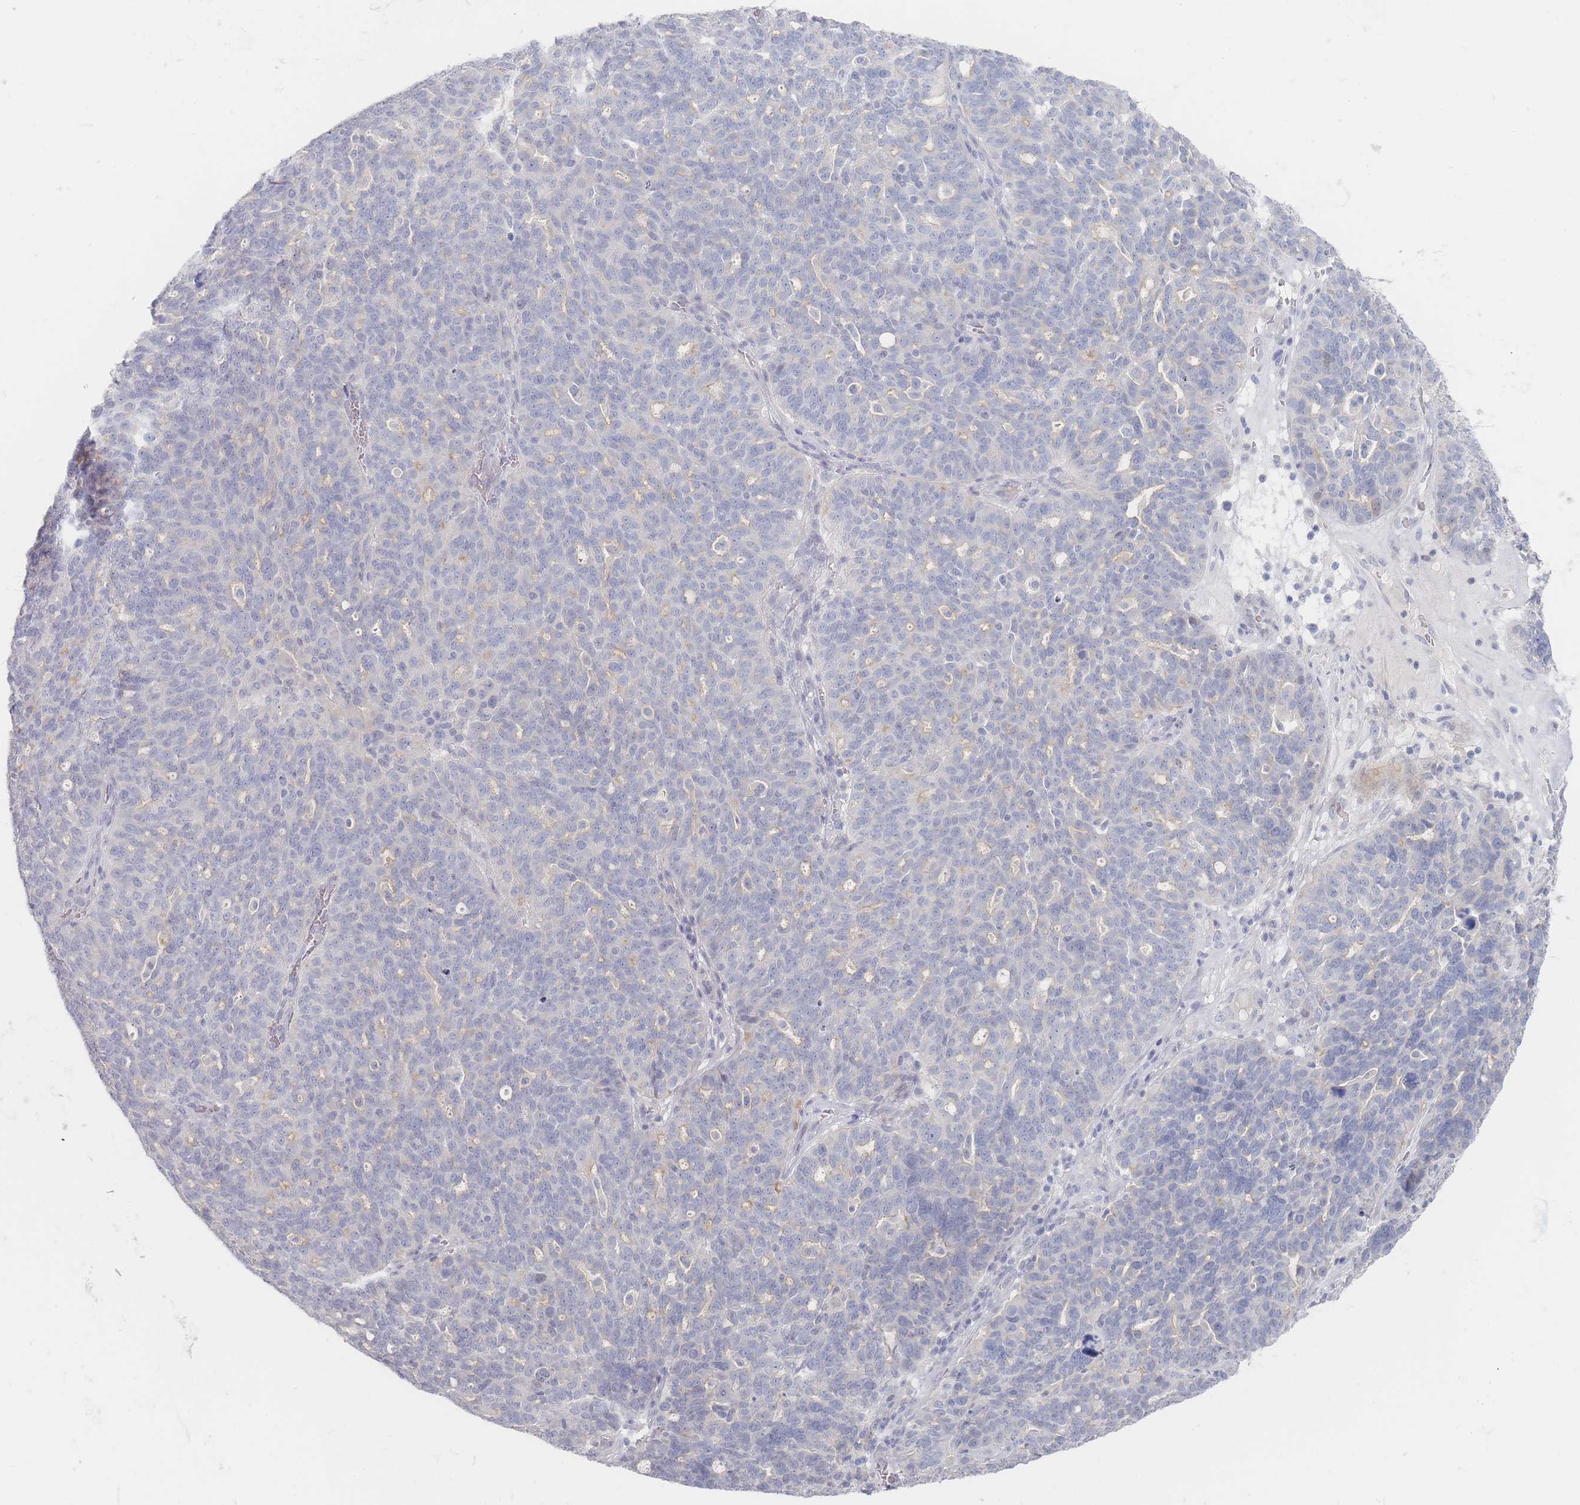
{"staining": {"intensity": "negative", "quantity": "none", "location": "none"}, "tissue": "ovarian cancer", "cell_type": "Tumor cells", "image_type": "cancer", "snomed": [{"axis": "morphology", "description": "Cystadenocarcinoma, serous, NOS"}, {"axis": "topography", "description": "Ovary"}], "caption": "This is an IHC image of ovarian cancer. There is no positivity in tumor cells.", "gene": "CD37", "patient": {"sex": "female", "age": 59}}